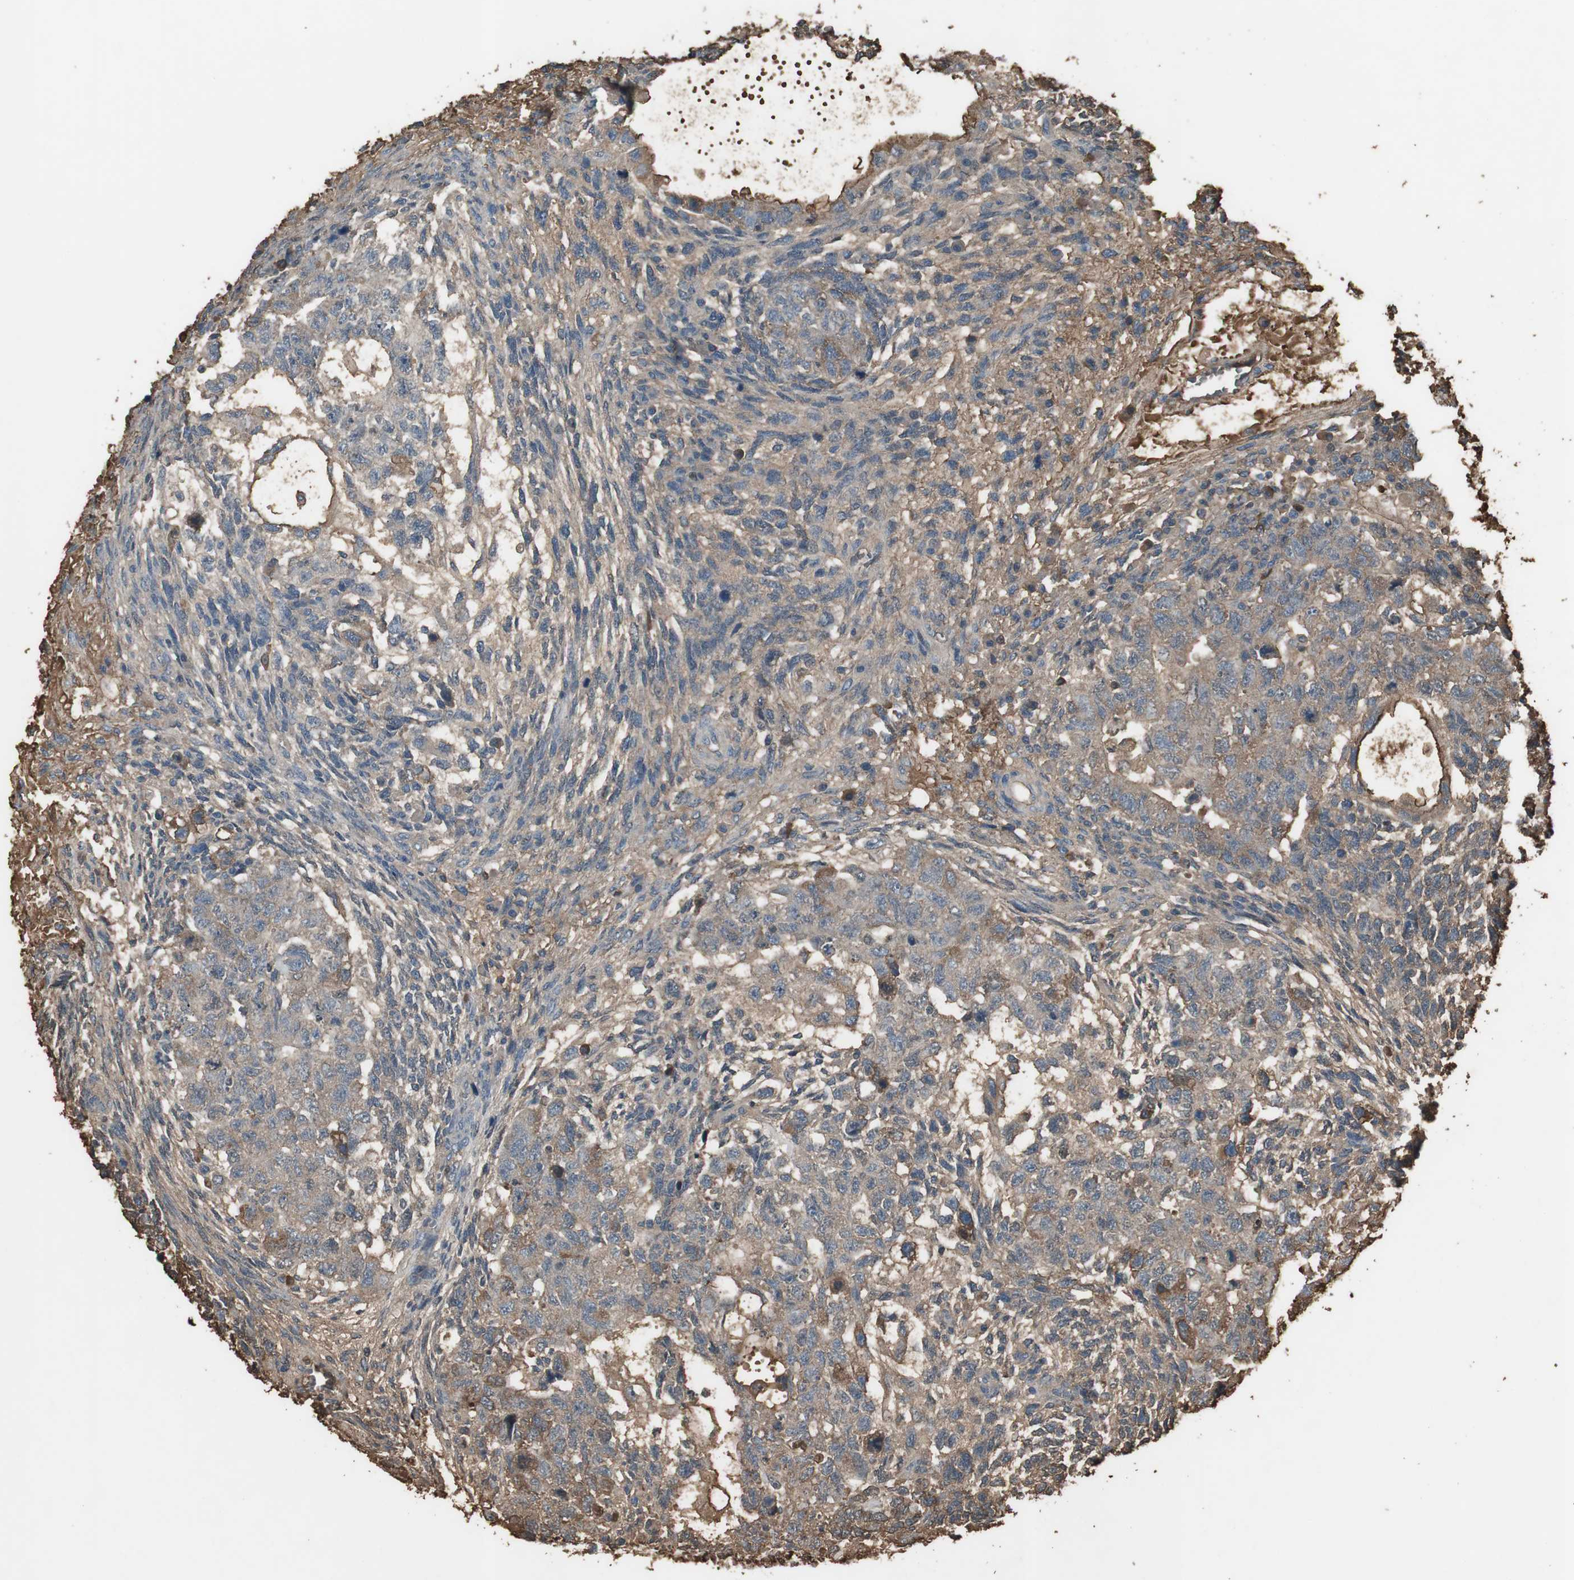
{"staining": {"intensity": "weak", "quantity": ">75%", "location": "cytoplasmic/membranous"}, "tissue": "testis cancer", "cell_type": "Tumor cells", "image_type": "cancer", "snomed": [{"axis": "morphology", "description": "Normal tissue, NOS"}, {"axis": "morphology", "description": "Carcinoma, Embryonal, NOS"}, {"axis": "topography", "description": "Testis"}], "caption": "Protein staining demonstrates weak cytoplasmic/membranous positivity in approximately >75% of tumor cells in embryonal carcinoma (testis).", "gene": "MMP14", "patient": {"sex": "male", "age": 36}}